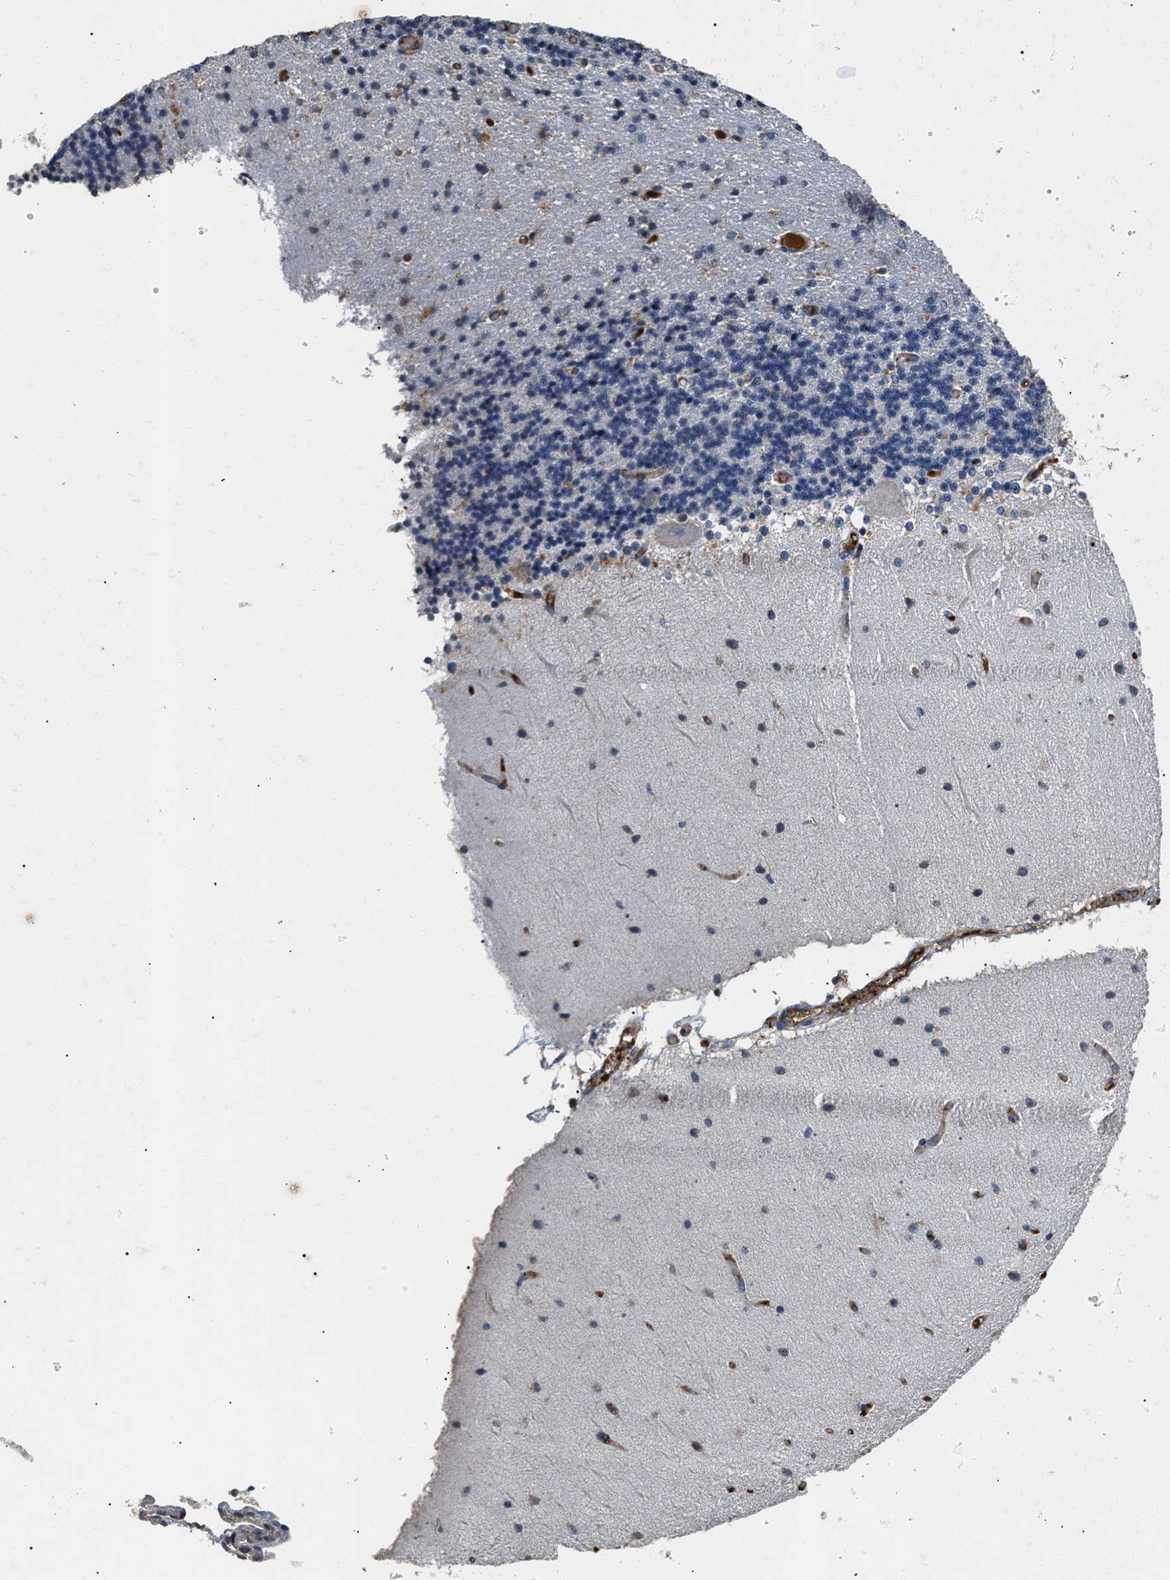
{"staining": {"intensity": "negative", "quantity": "none", "location": "none"}, "tissue": "cerebellum", "cell_type": "Cells in granular layer", "image_type": "normal", "snomed": [{"axis": "morphology", "description": "Normal tissue, NOS"}, {"axis": "topography", "description": "Cerebellum"}], "caption": "Normal cerebellum was stained to show a protein in brown. There is no significant staining in cells in granular layer. (Stains: DAB IHC with hematoxylin counter stain, Microscopy: brightfield microscopy at high magnification).", "gene": "C3", "patient": {"sex": "female", "age": 54}}